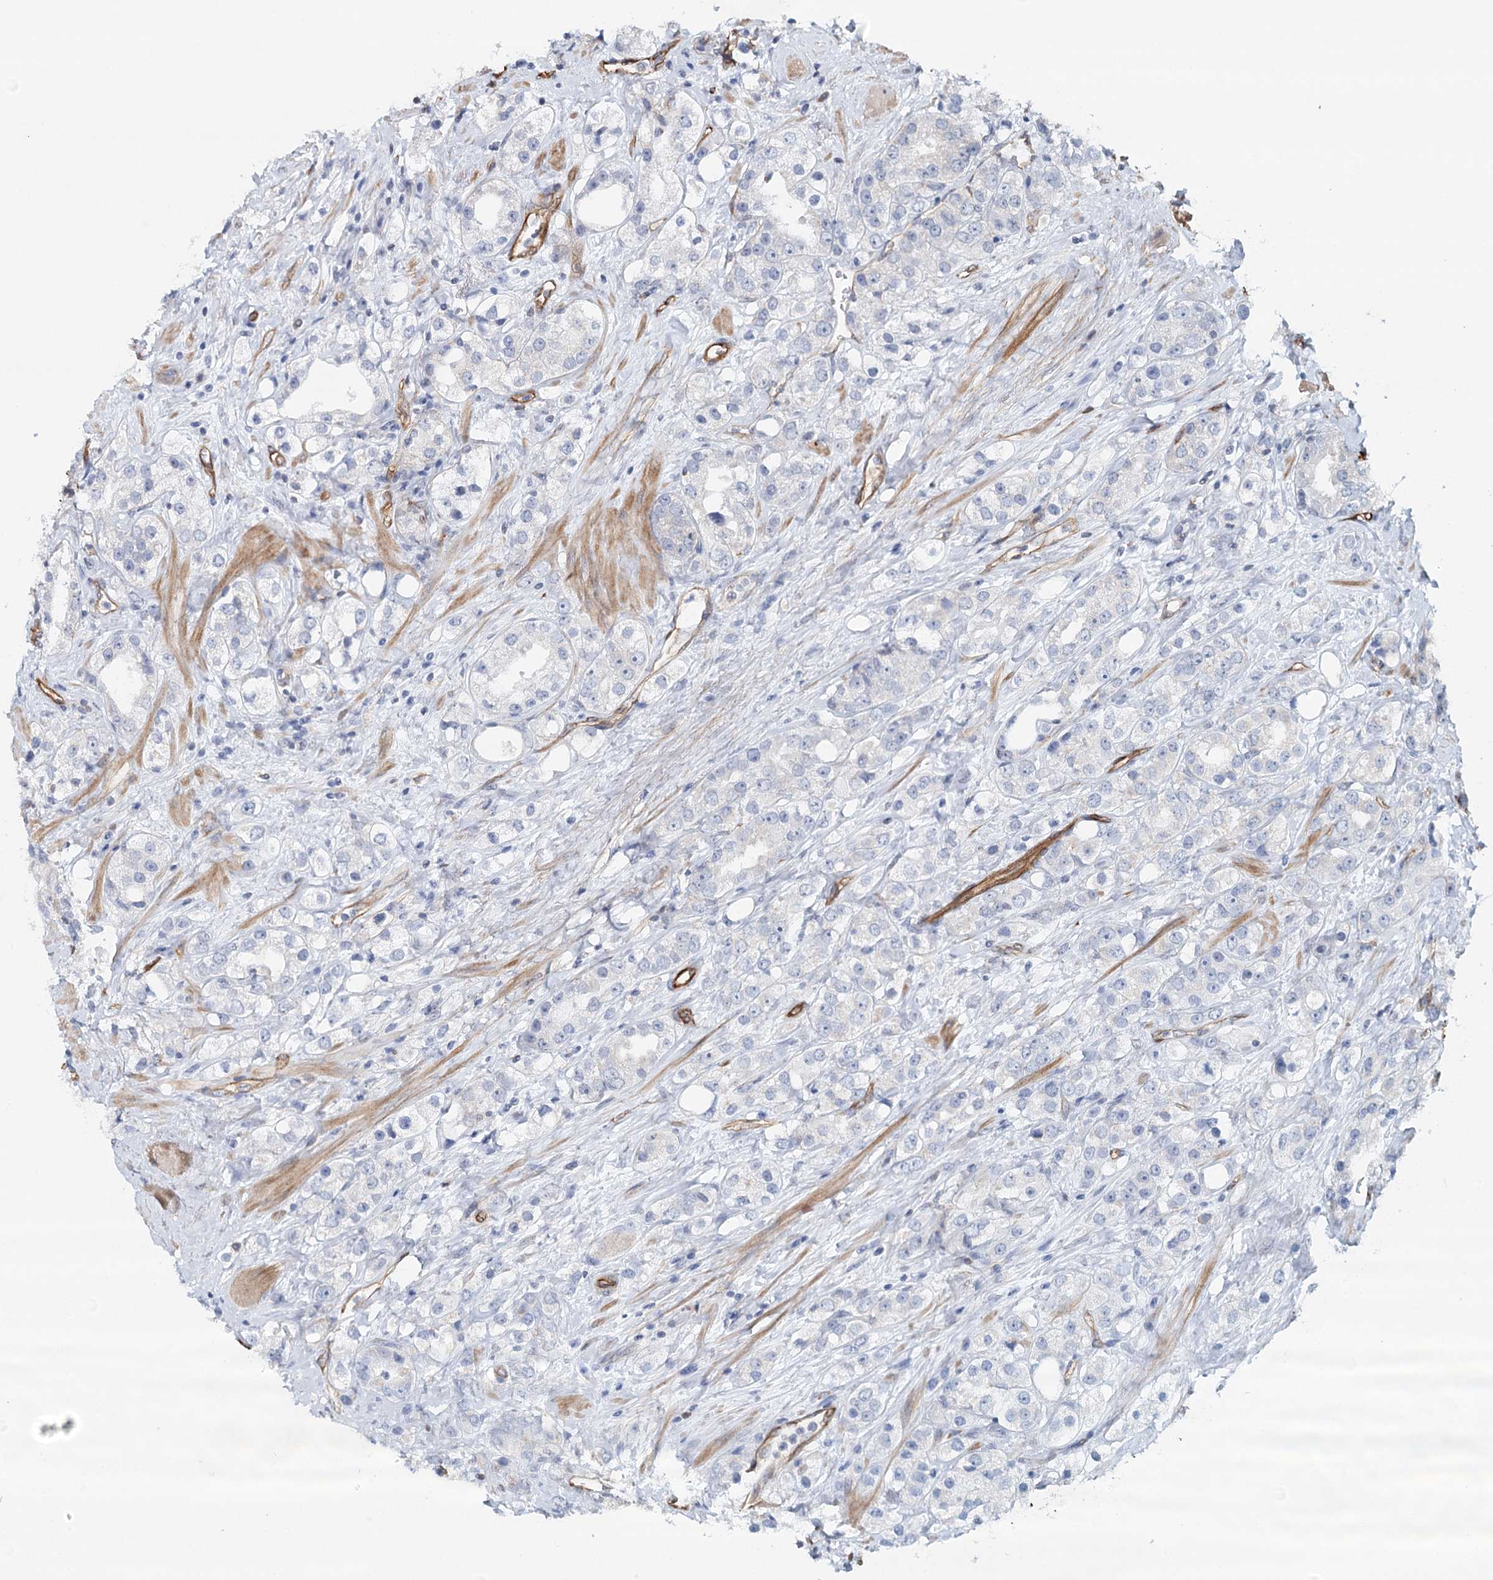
{"staining": {"intensity": "negative", "quantity": "none", "location": "none"}, "tissue": "prostate cancer", "cell_type": "Tumor cells", "image_type": "cancer", "snomed": [{"axis": "morphology", "description": "Adenocarcinoma, NOS"}, {"axis": "topography", "description": "Prostate"}], "caption": "An immunohistochemistry (IHC) photomicrograph of prostate cancer (adenocarcinoma) is shown. There is no staining in tumor cells of prostate cancer (adenocarcinoma).", "gene": "SYNPO", "patient": {"sex": "male", "age": 79}}